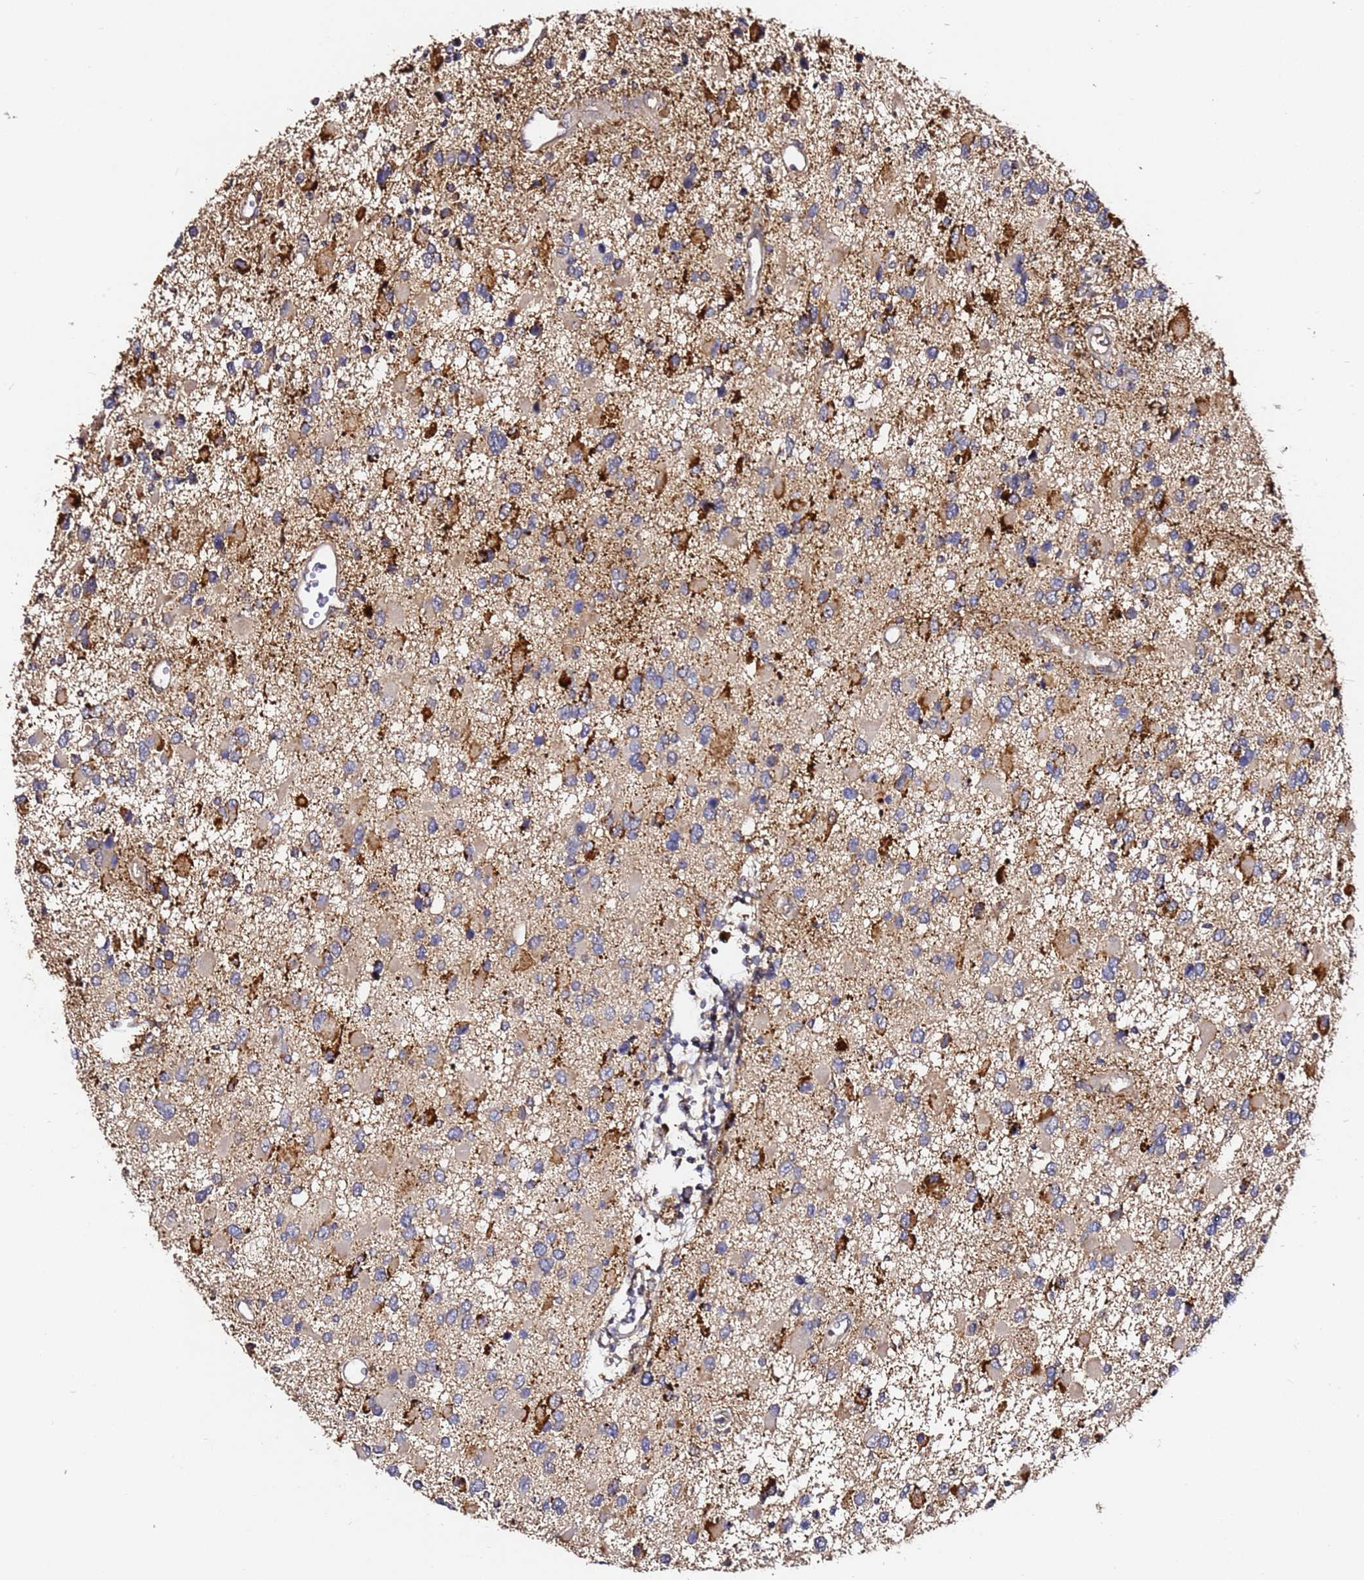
{"staining": {"intensity": "strong", "quantity": "<25%", "location": "cytoplasmic/membranous"}, "tissue": "glioma", "cell_type": "Tumor cells", "image_type": "cancer", "snomed": [{"axis": "morphology", "description": "Glioma, malignant, High grade"}, {"axis": "topography", "description": "Brain"}], "caption": "Protein staining displays strong cytoplasmic/membranous staining in approximately <25% of tumor cells in malignant glioma (high-grade).", "gene": "ALG11", "patient": {"sex": "male", "age": 53}}